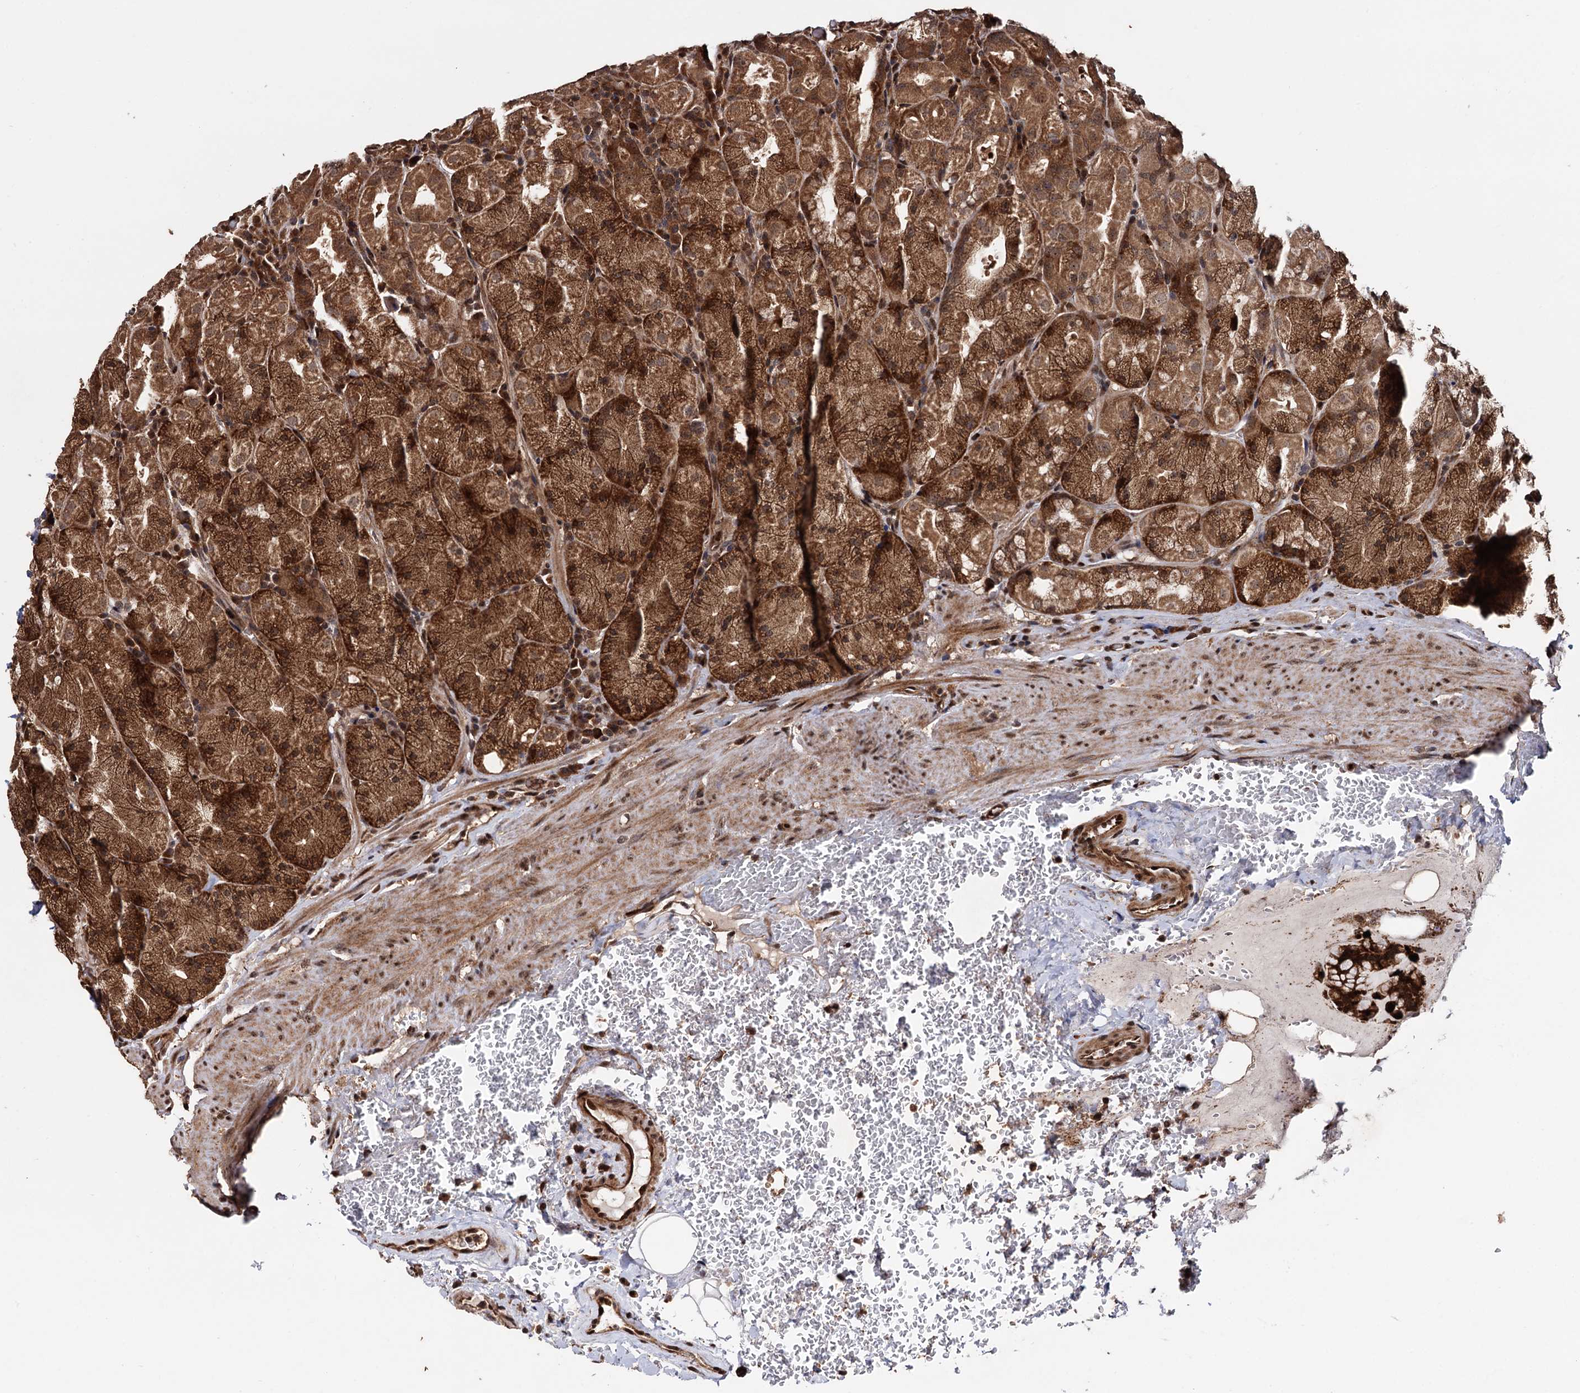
{"staining": {"intensity": "strong", "quantity": ">75%", "location": "cytoplasmic/membranous,nuclear"}, "tissue": "stomach", "cell_type": "Glandular cells", "image_type": "normal", "snomed": [{"axis": "morphology", "description": "Normal tissue, NOS"}, {"axis": "topography", "description": "Stomach, upper"}, {"axis": "topography", "description": "Stomach, lower"}], "caption": "Protein expression analysis of normal stomach exhibits strong cytoplasmic/membranous,nuclear staining in approximately >75% of glandular cells. (DAB IHC with brightfield microscopy, high magnification).", "gene": "PIGB", "patient": {"sex": "male", "age": 80}}